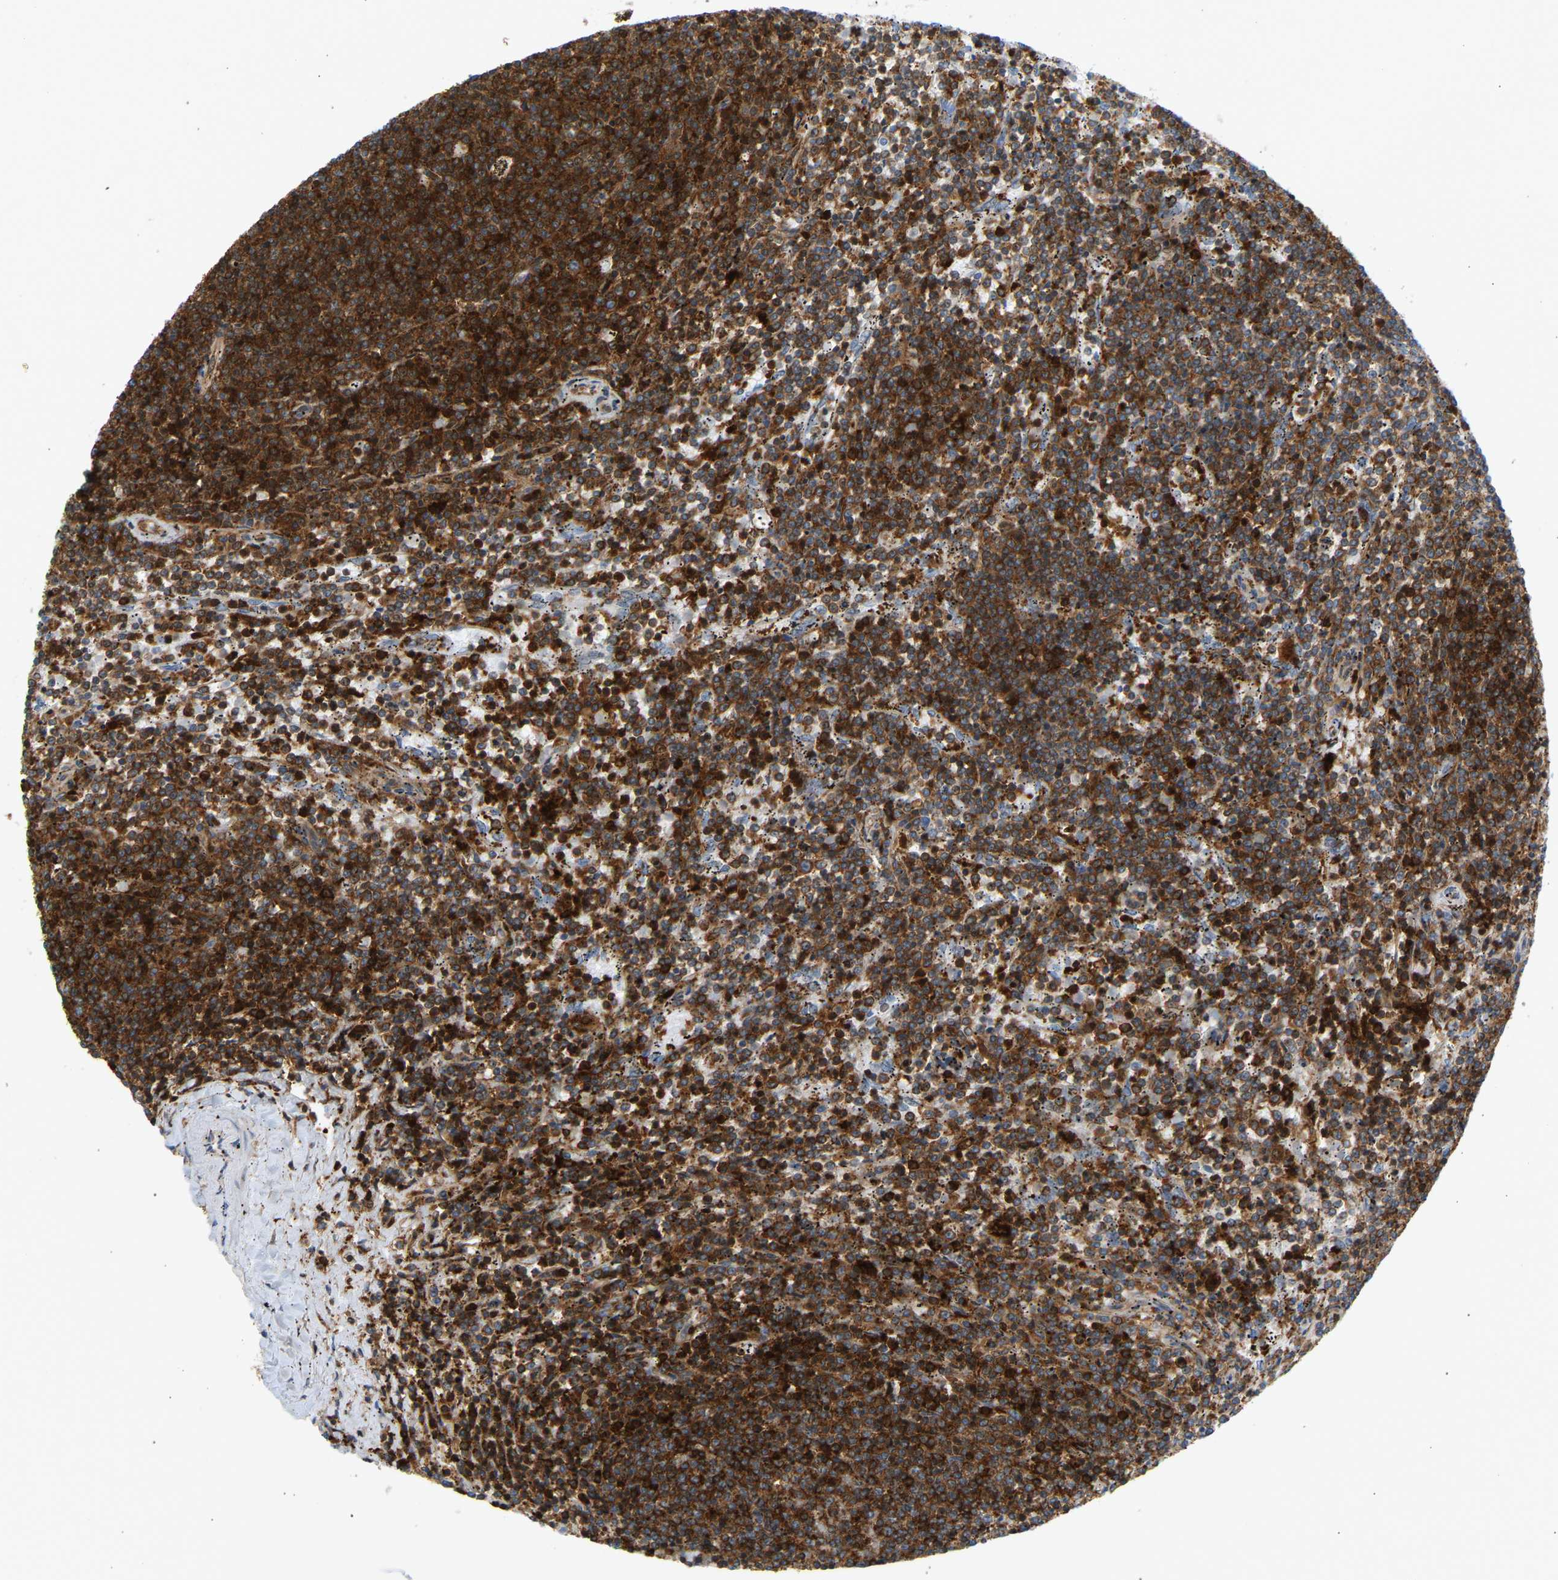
{"staining": {"intensity": "strong", "quantity": ">75%", "location": "cytoplasmic/membranous"}, "tissue": "lymphoma", "cell_type": "Tumor cells", "image_type": "cancer", "snomed": [{"axis": "morphology", "description": "Malignant lymphoma, non-Hodgkin's type, Low grade"}, {"axis": "topography", "description": "Spleen"}], "caption": "A brown stain shows strong cytoplasmic/membranous staining of a protein in human lymphoma tumor cells.", "gene": "FNBP1", "patient": {"sex": "female", "age": 50}}